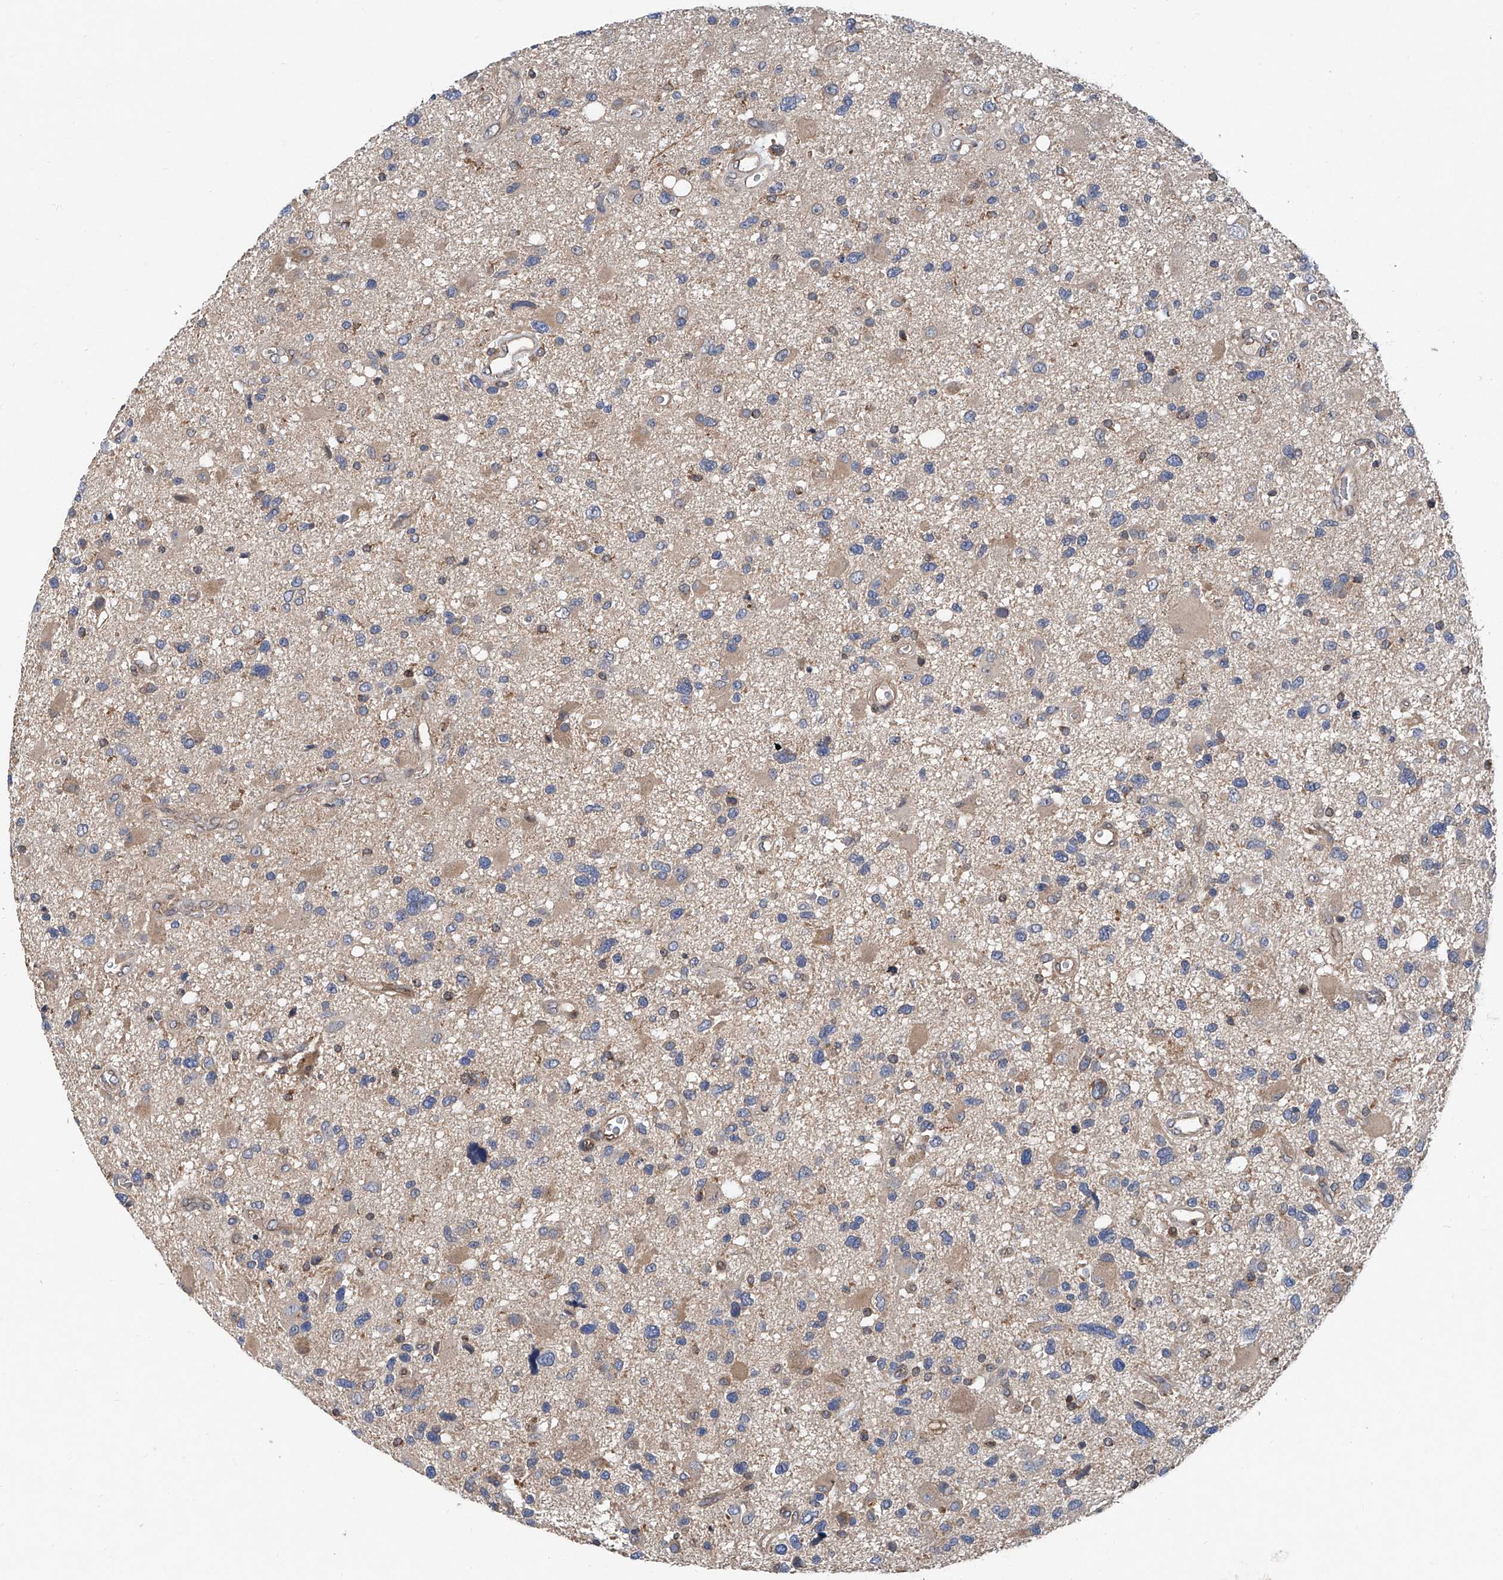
{"staining": {"intensity": "negative", "quantity": "none", "location": "none"}, "tissue": "glioma", "cell_type": "Tumor cells", "image_type": "cancer", "snomed": [{"axis": "morphology", "description": "Glioma, malignant, High grade"}, {"axis": "topography", "description": "Brain"}], "caption": "Immunohistochemistry image of neoplastic tissue: human malignant high-grade glioma stained with DAB demonstrates no significant protein expression in tumor cells. (Immunohistochemistry (ihc), brightfield microscopy, high magnification).", "gene": "TRIM38", "patient": {"sex": "male", "age": 33}}